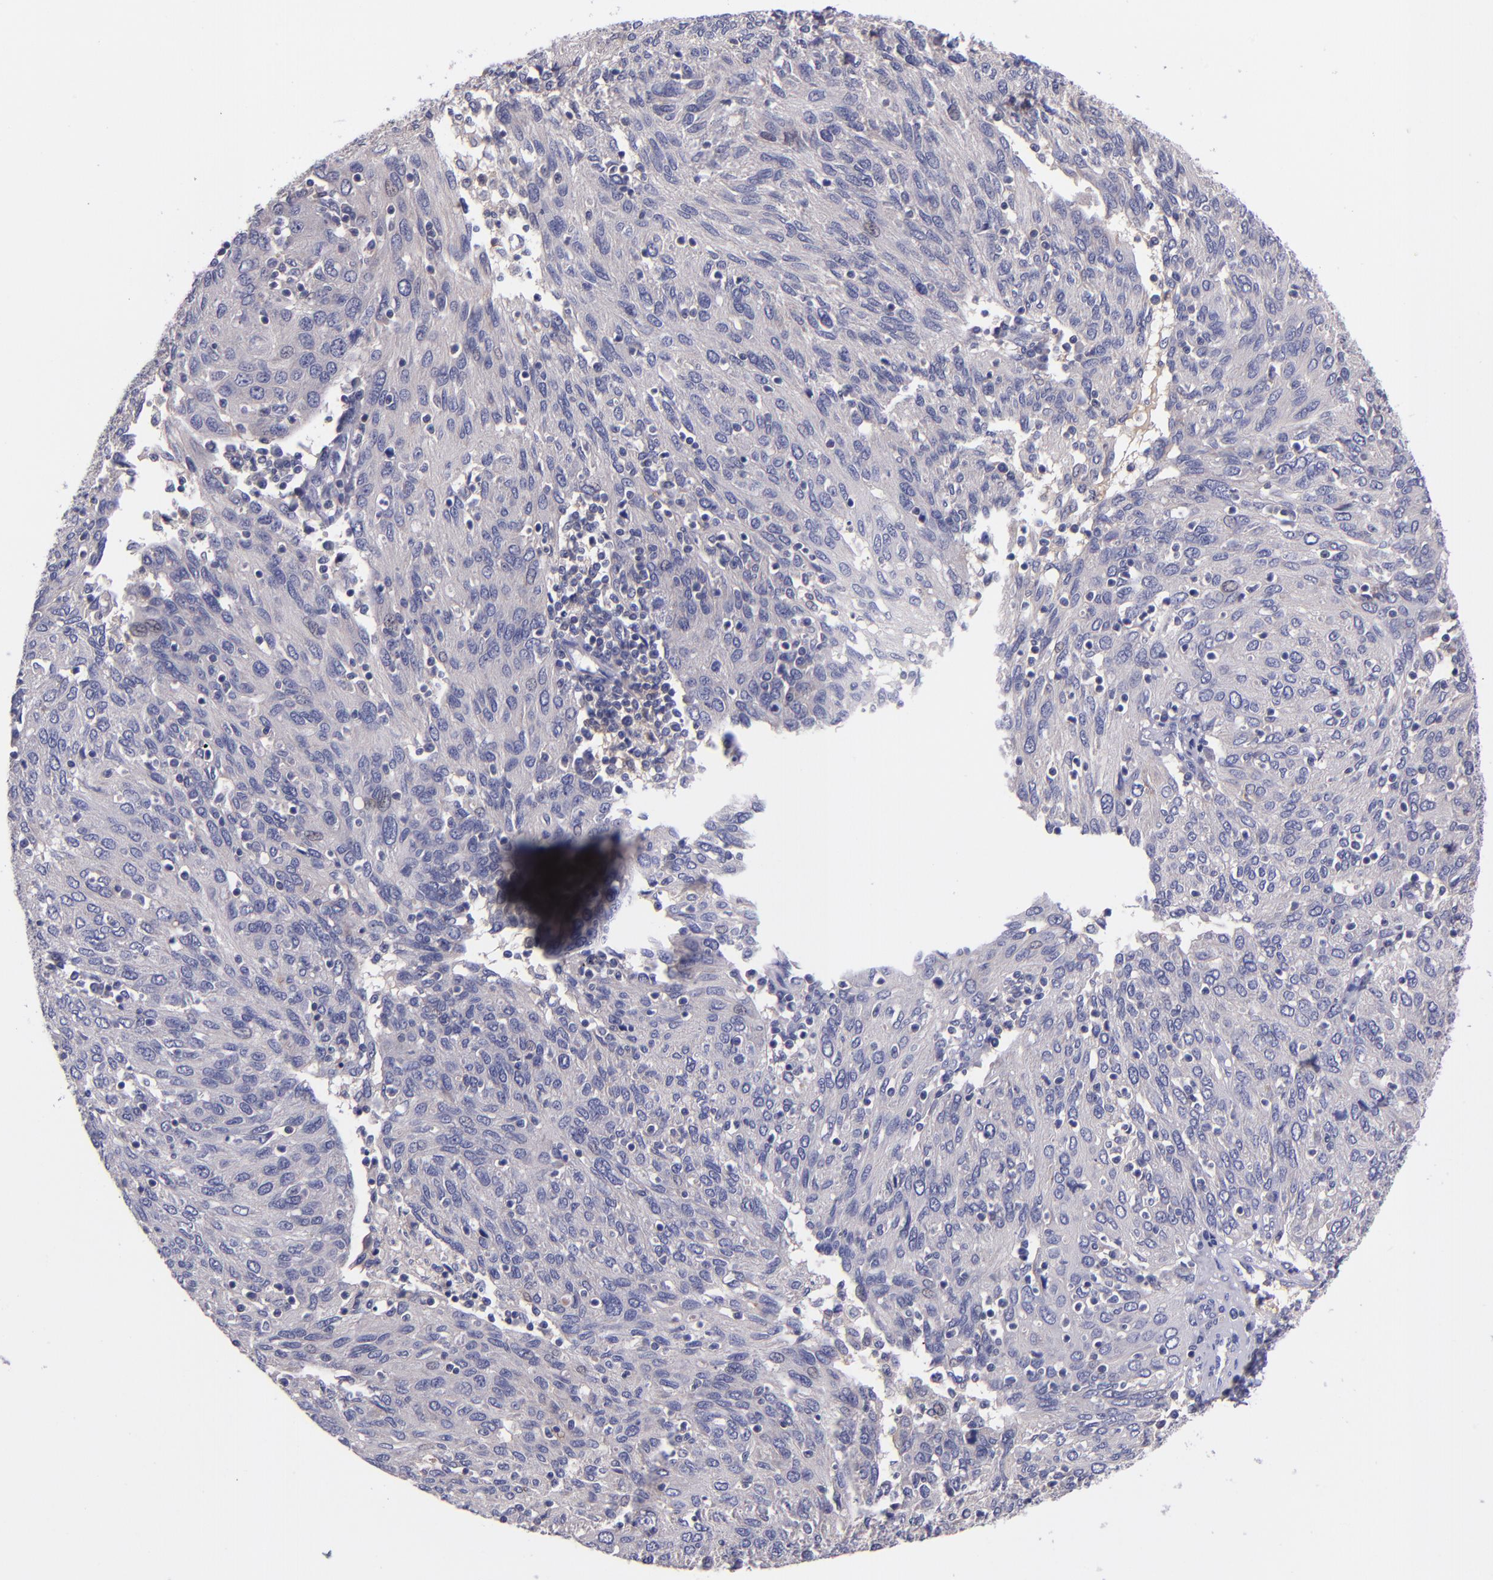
{"staining": {"intensity": "negative", "quantity": "none", "location": "none"}, "tissue": "ovarian cancer", "cell_type": "Tumor cells", "image_type": "cancer", "snomed": [{"axis": "morphology", "description": "Carcinoma, endometroid"}, {"axis": "topography", "description": "Ovary"}], "caption": "Photomicrograph shows no significant protein staining in tumor cells of ovarian cancer (endometroid carcinoma).", "gene": "RBP4", "patient": {"sex": "female", "age": 50}}